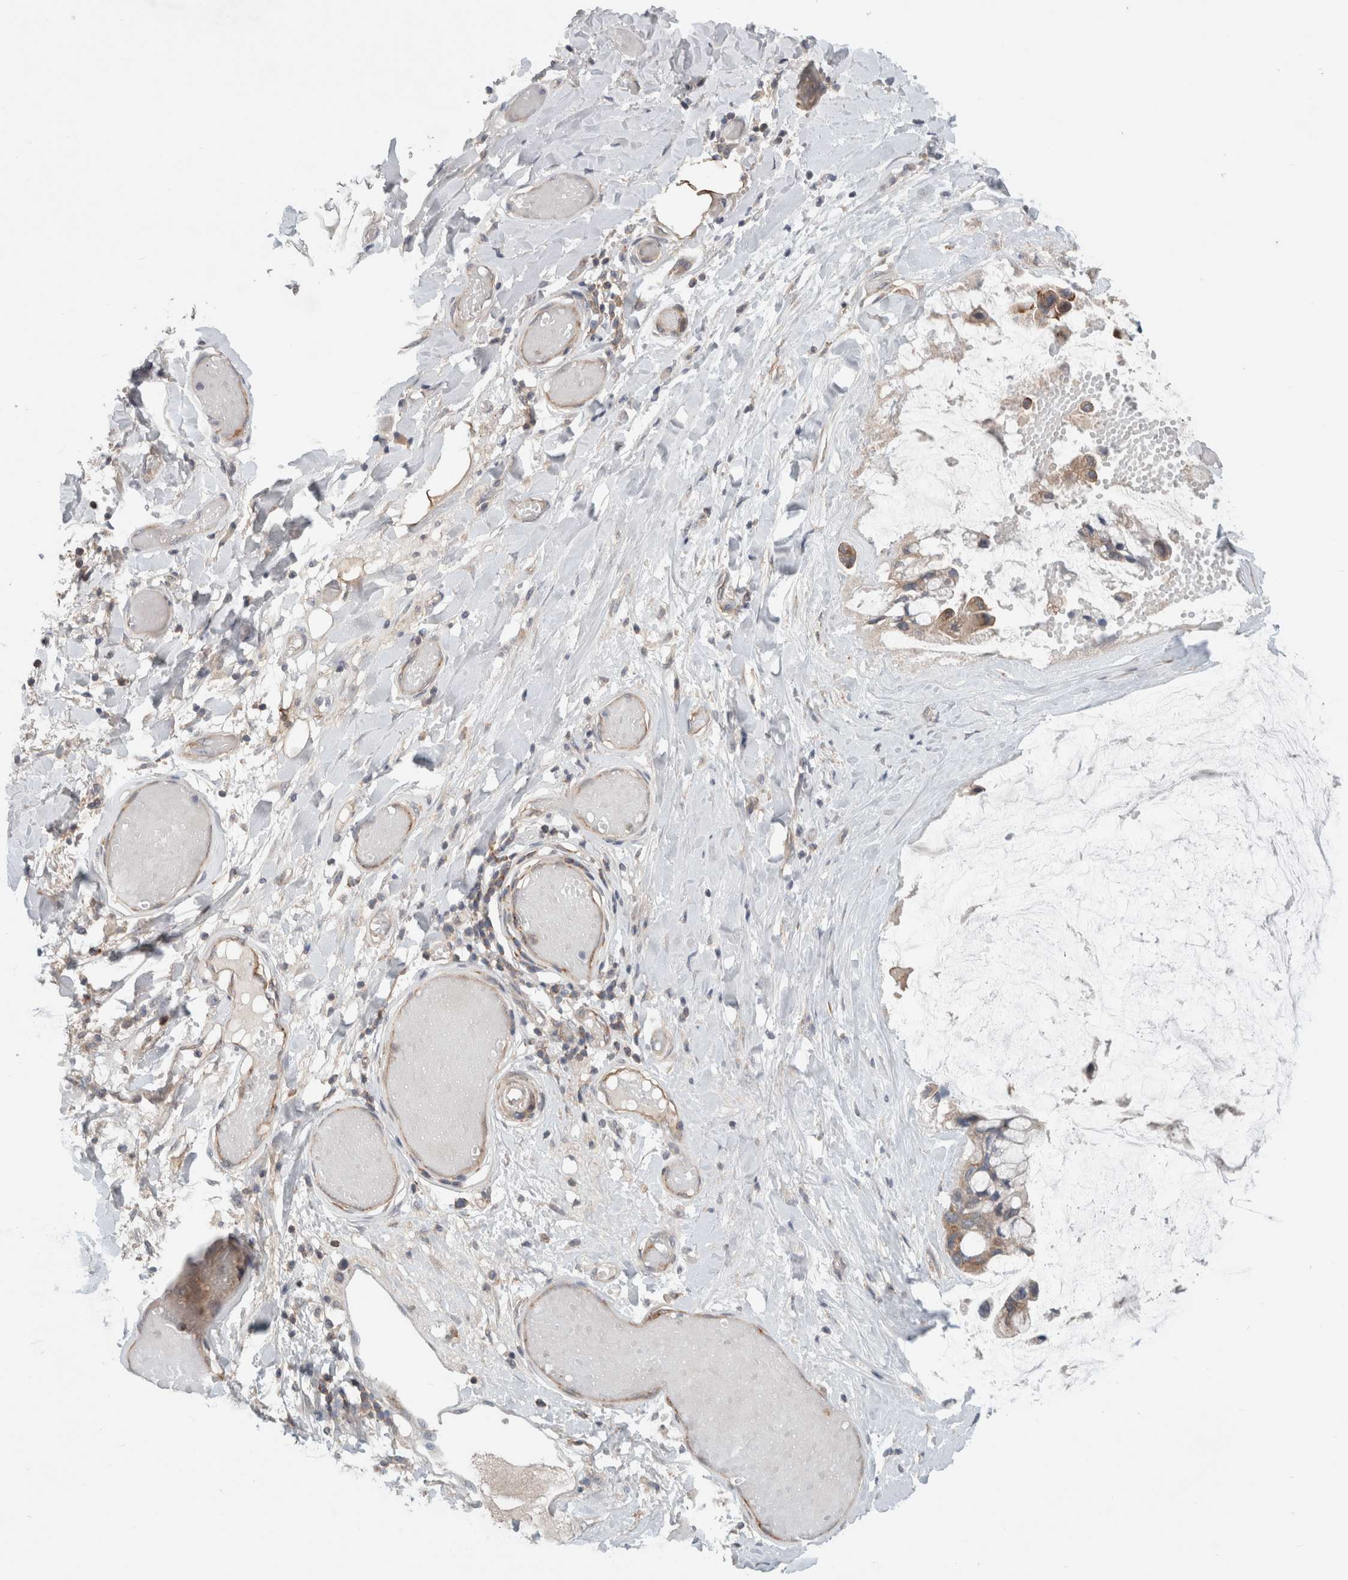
{"staining": {"intensity": "weak", "quantity": ">75%", "location": "cytoplasmic/membranous"}, "tissue": "ovarian cancer", "cell_type": "Tumor cells", "image_type": "cancer", "snomed": [{"axis": "morphology", "description": "Cystadenocarcinoma, mucinous, NOS"}, {"axis": "topography", "description": "Ovary"}], "caption": "Human ovarian mucinous cystadenocarcinoma stained with a brown dye displays weak cytoplasmic/membranous positive positivity in approximately >75% of tumor cells.", "gene": "RASAL2", "patient": {"sex": "female", "age": 39}}